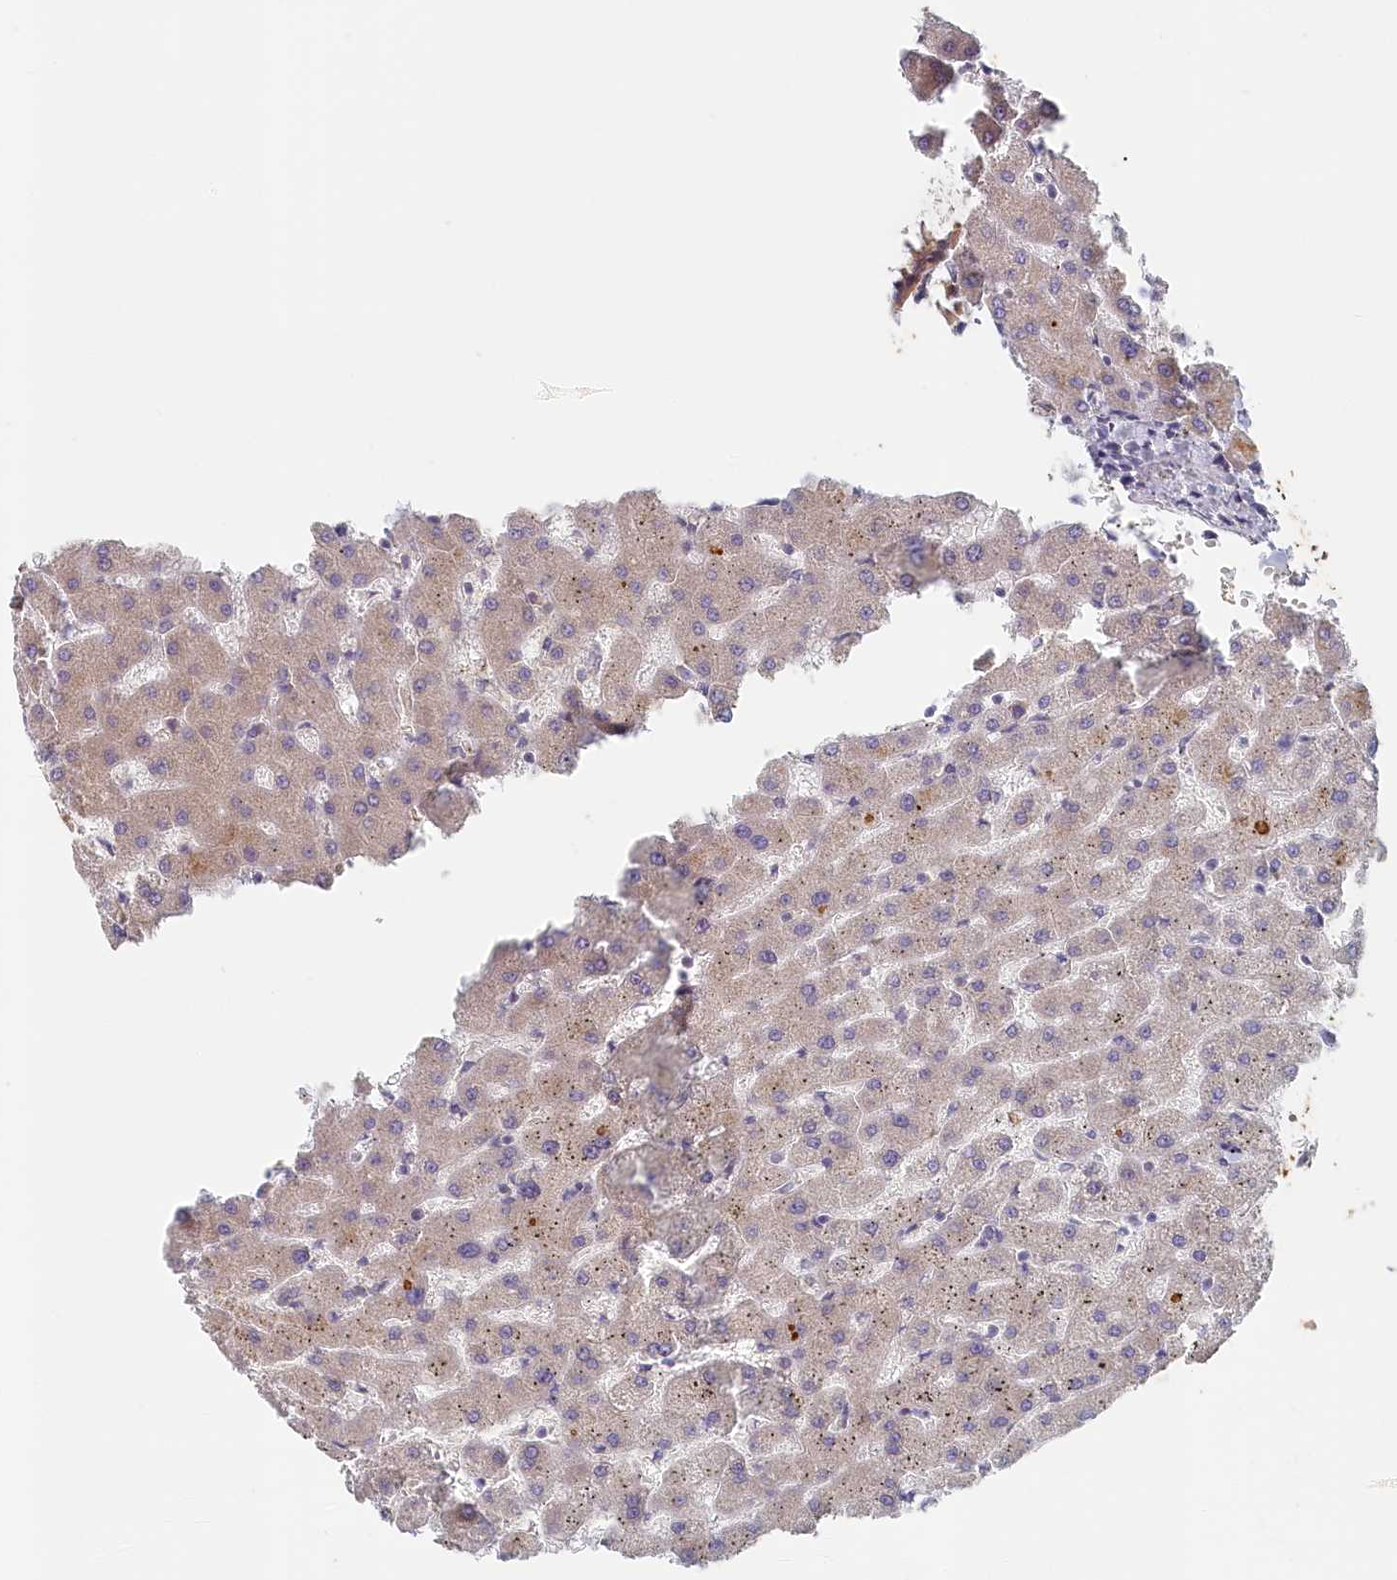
{"staining": {"intensity": "moderate", "quantity": "<25%", "location": "cytoplasmic/membranous"}, "tissue": "liver", "cell_type": "Cholangiocytes", "image_type": "normal", "snomed": [{"axis": "morphology", "description": "Normal tissue, NOS"}, {"axis": "topography", "description": "Liver"}], "caption": "DAB (3,3'-diaminobenzidine) immunohistochemical staining of benign liver displays moderate cytoplasmic/membranous protein staining in about <25% of cholangiocytes.", "gene": "STX16", "patient": {"sex": "female", "age": 63}}